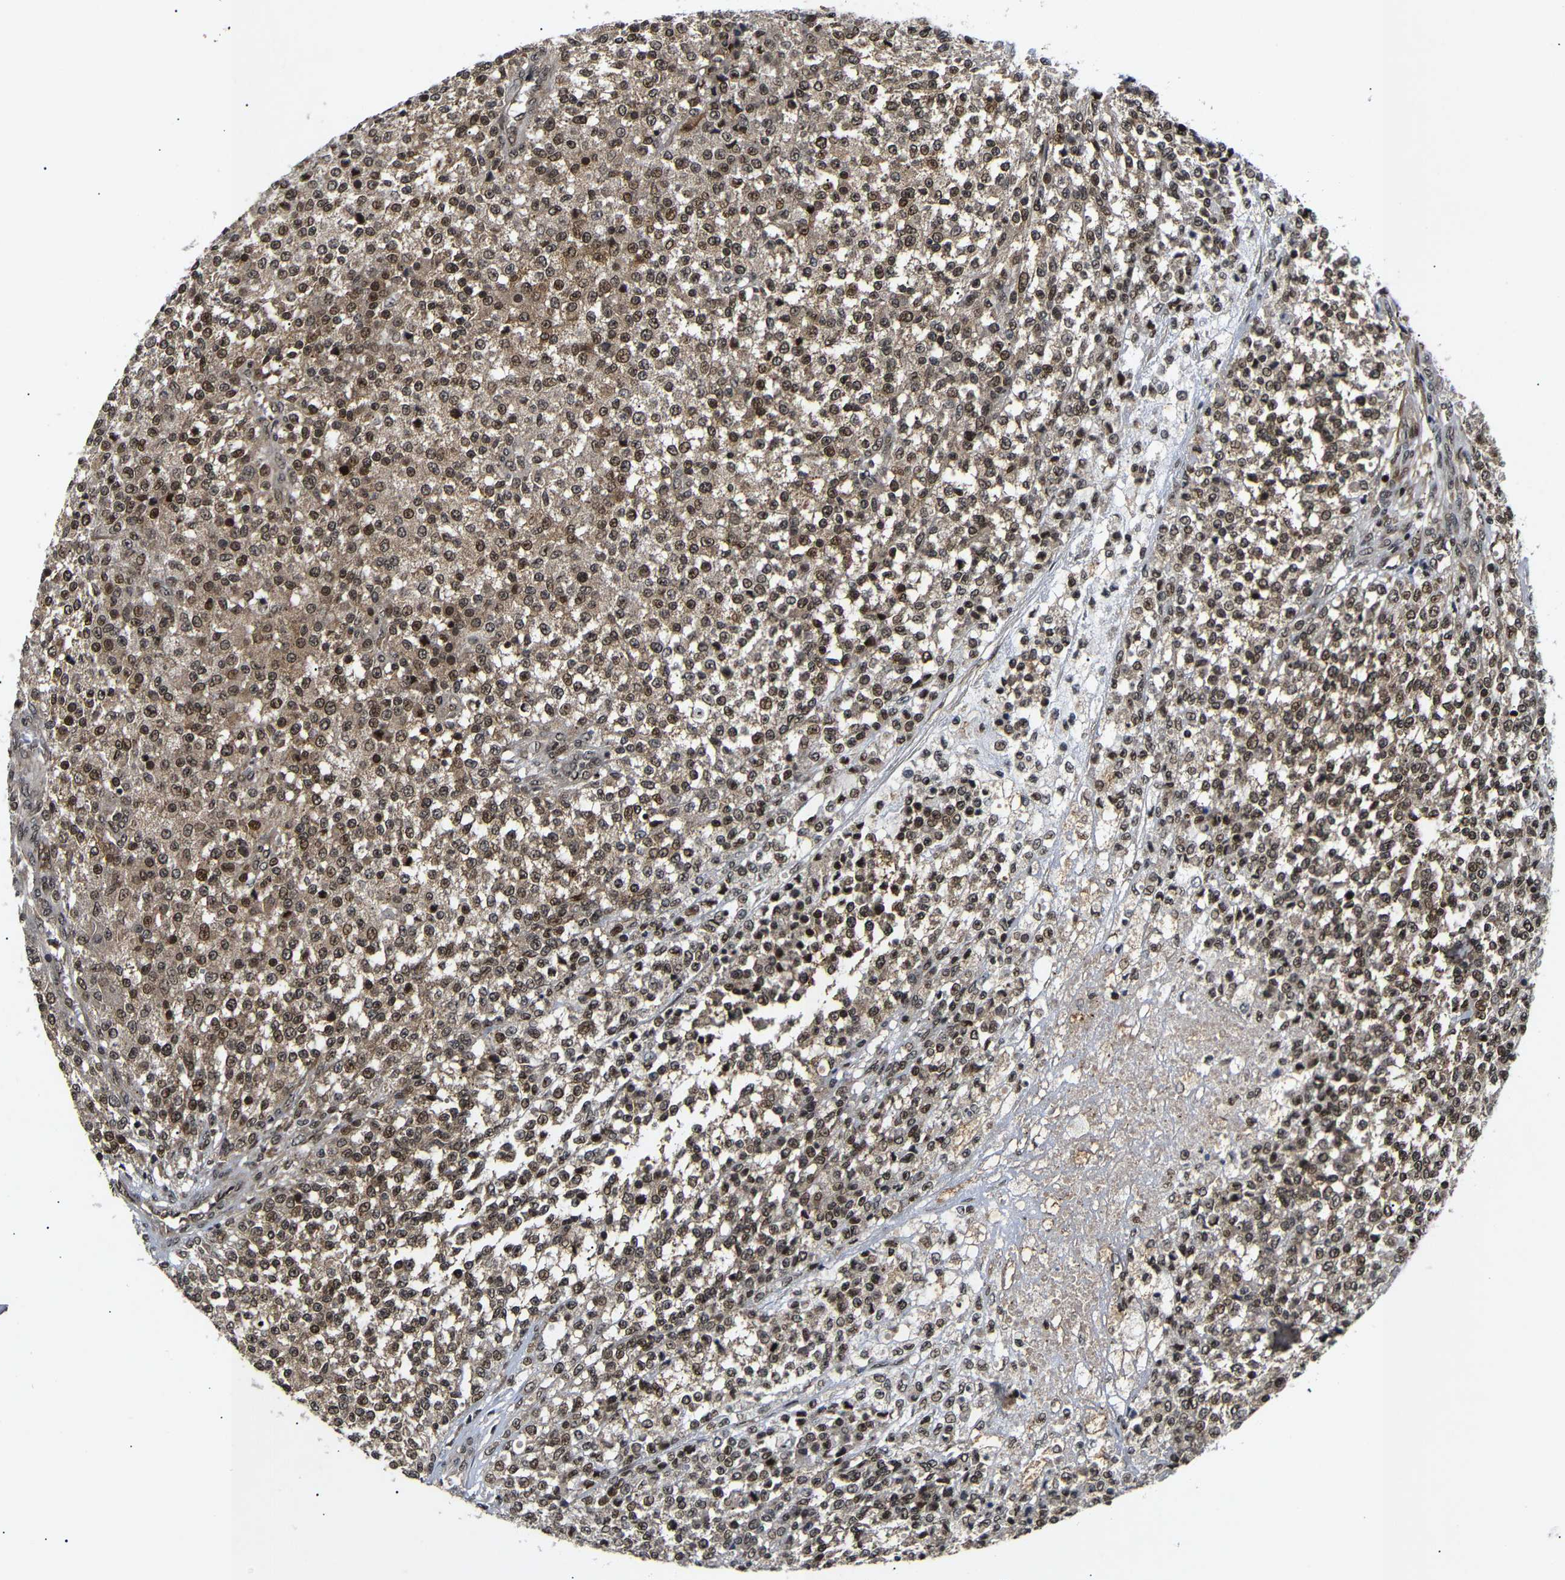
{"staining": {"intensity": "moderate", "quantity": ">75%", "location": "cytoplasmic/membranous,nuclear"}, "tissue": "testis cancer", "cell_type": "Tumor cells", "image_type": "cancer", "snomed": [{"axis": "morphology", "description": "Seminoma, NOS"}, {"axis": "topography", "description": "Testis"}], "caption": "Immunohistochemistry (IHC) image of neoplastic tissue: testis cancer stained using immunohistochemistry (IHC) demonstrates medium levels of moderate protein expression localized specifically in the cytoplasmic/membranous and nuclear of tumor cells, appearing as a cytoplasmic/membranous and nuclear brown color.", "gene": "KIF23", "patient": {"sex": "male", "age": 59}}